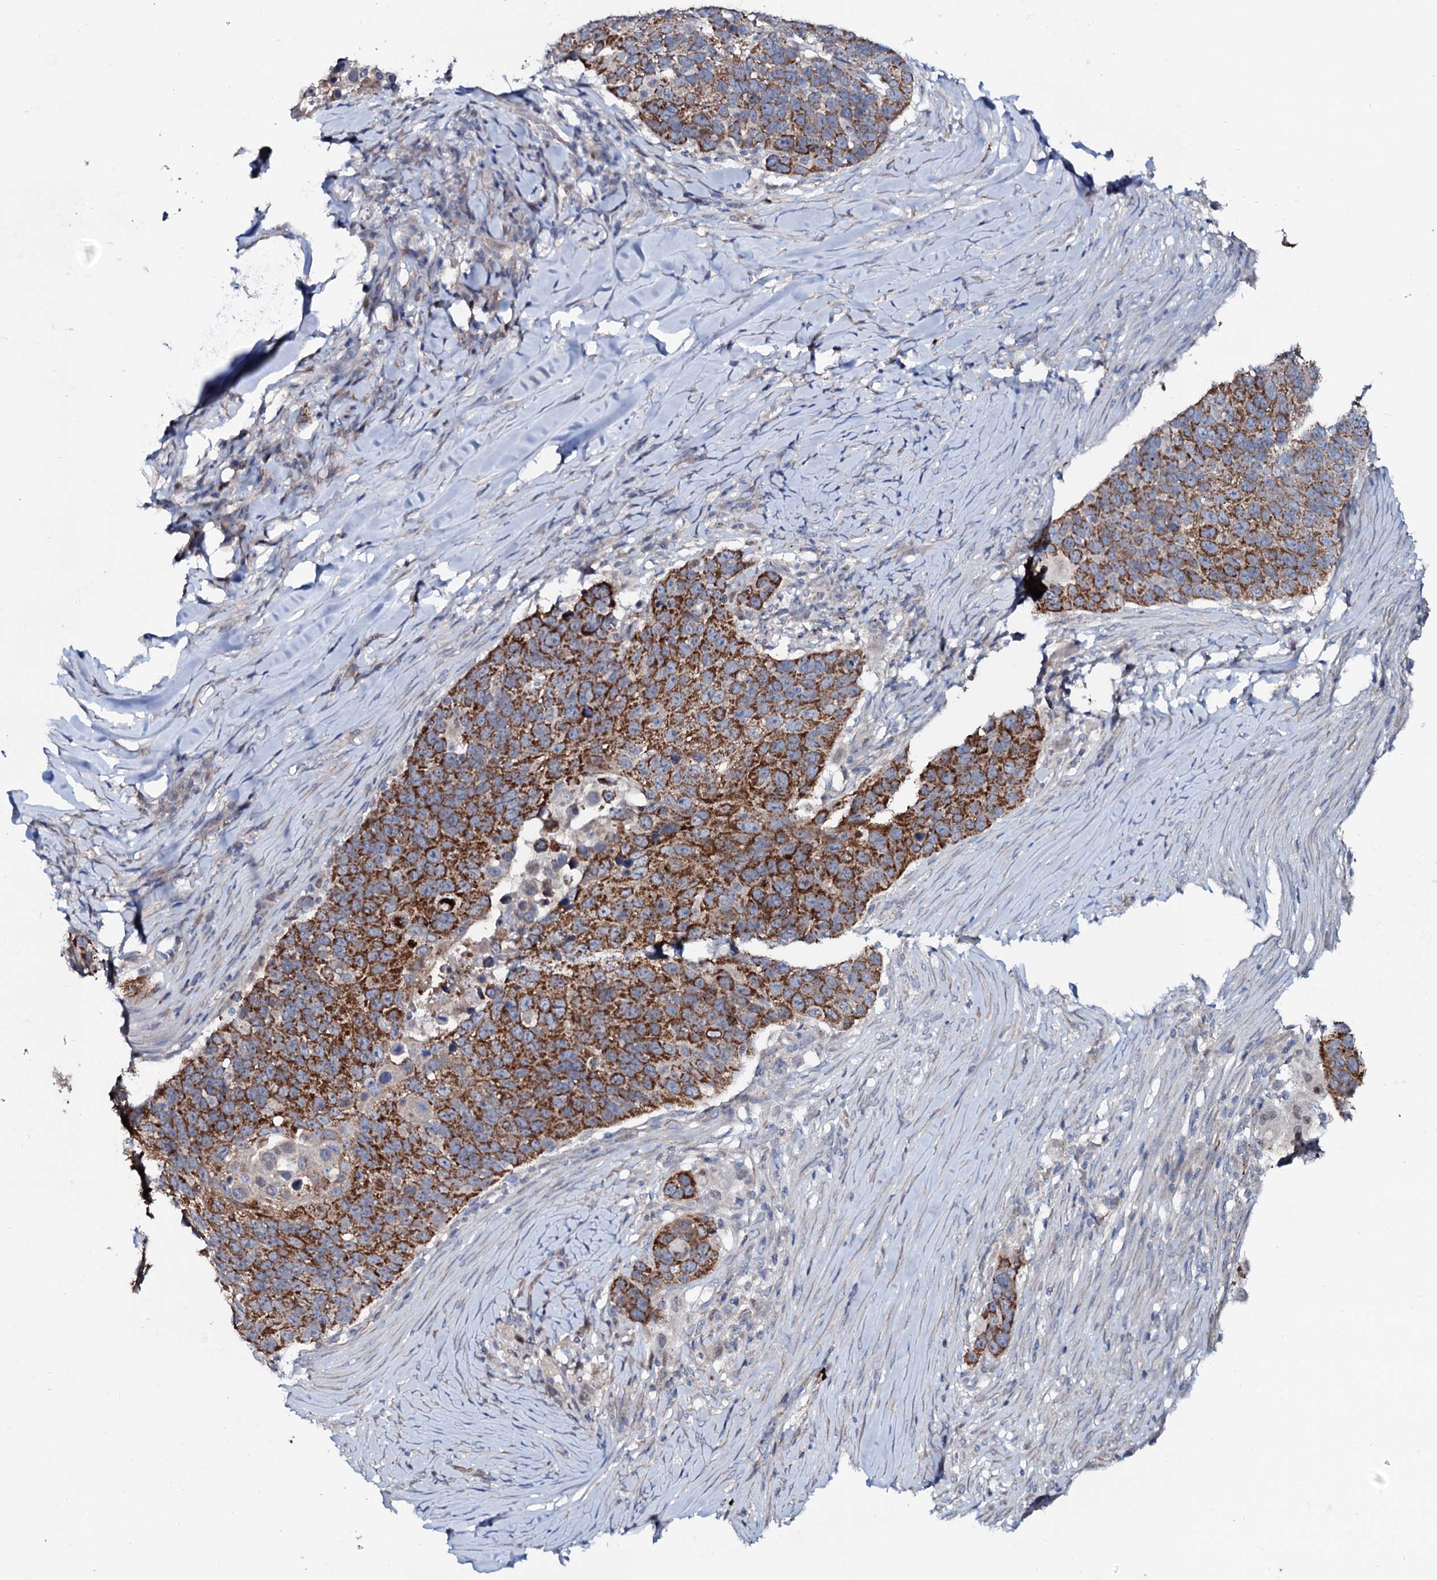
{"staining": {"intensity": "strong", "quantity": ">75%", "location": "cytoplasmic/membranous"}, "tissue": "lung cancer", "cell_type": "Tumor cells", "image_type": "cancer", "snomed": [{"axis": "morphology", "description": "Normal tissue, NOS"}, {"axis": "morphology", "description": "Squamous cell carcinoma, NOS"}, {"axis": "topography", "description": "Lymph node"}, {"axis": "topography", "description": "Lung"}], "caption": "DAB (3,3'-diaminobenzidine) immunohistochemical staining of squamous cell carcinoma (lung) reveals strong cytoplasmic/membranous protein positivity in approximately >75% of tumor cells.", "gene": "PPP1R3D", "patient": {"sex": "male", "age": 66}}